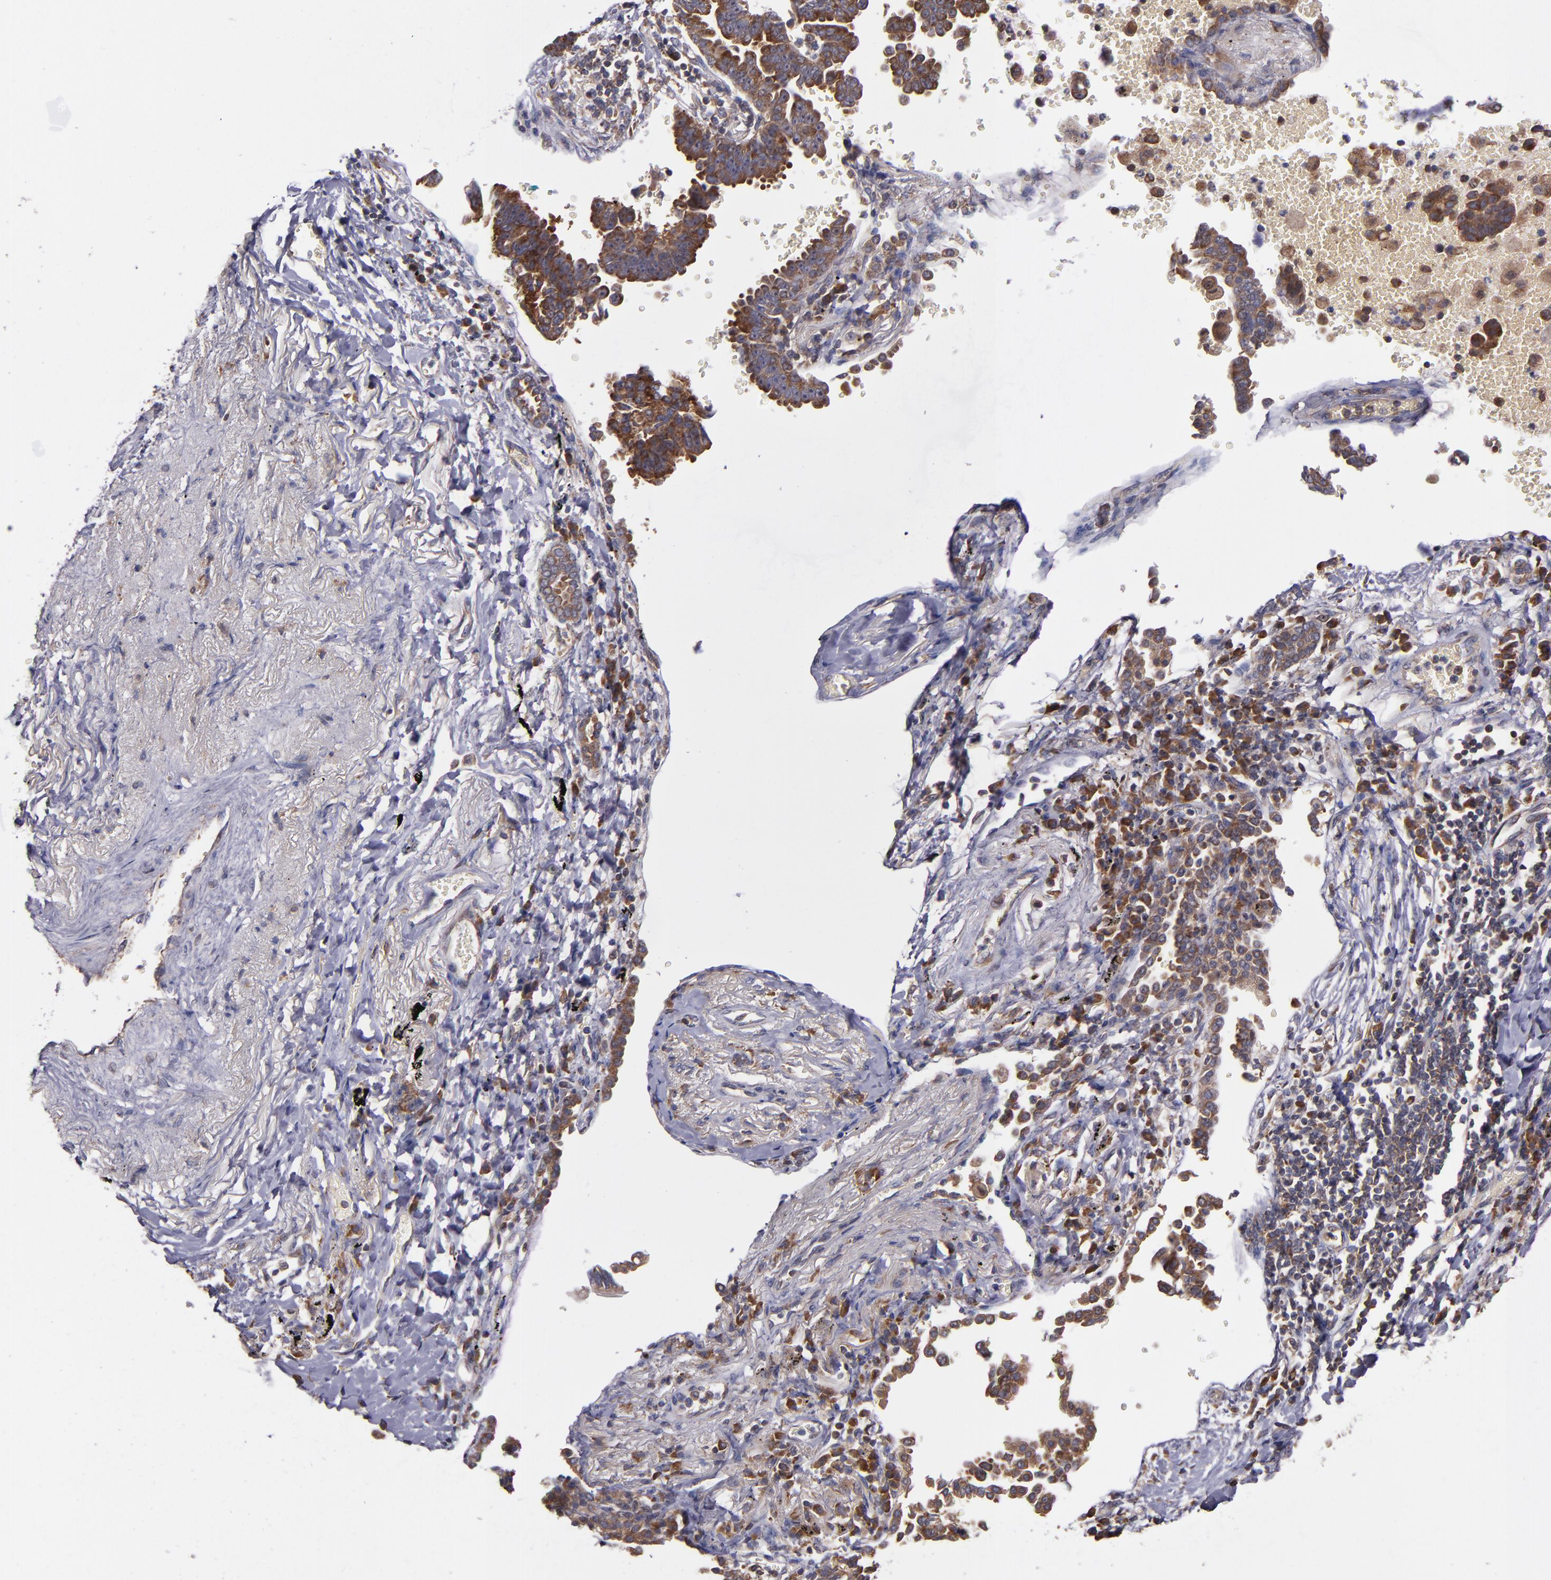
{"staining": {"intensity": "strong", "quantity": ">75%", "location": "cytoplasmic/membranous"}, "tissue": "lung cancer", "cell_type": "Tumor cells", "image_type": "cancer", "snomed": [{"axis": "morphology", "description": "Adenocarcinoma, NOS"}, {"axis": "topography", "description": "Lung"}], "caption": "Human adenocarcinoma (lung) stained with a protein marker exhibits strong staining in tumor cells.", "gene": "EIF4ENIF1", "patient": {"sex": "female", "age": 64}}